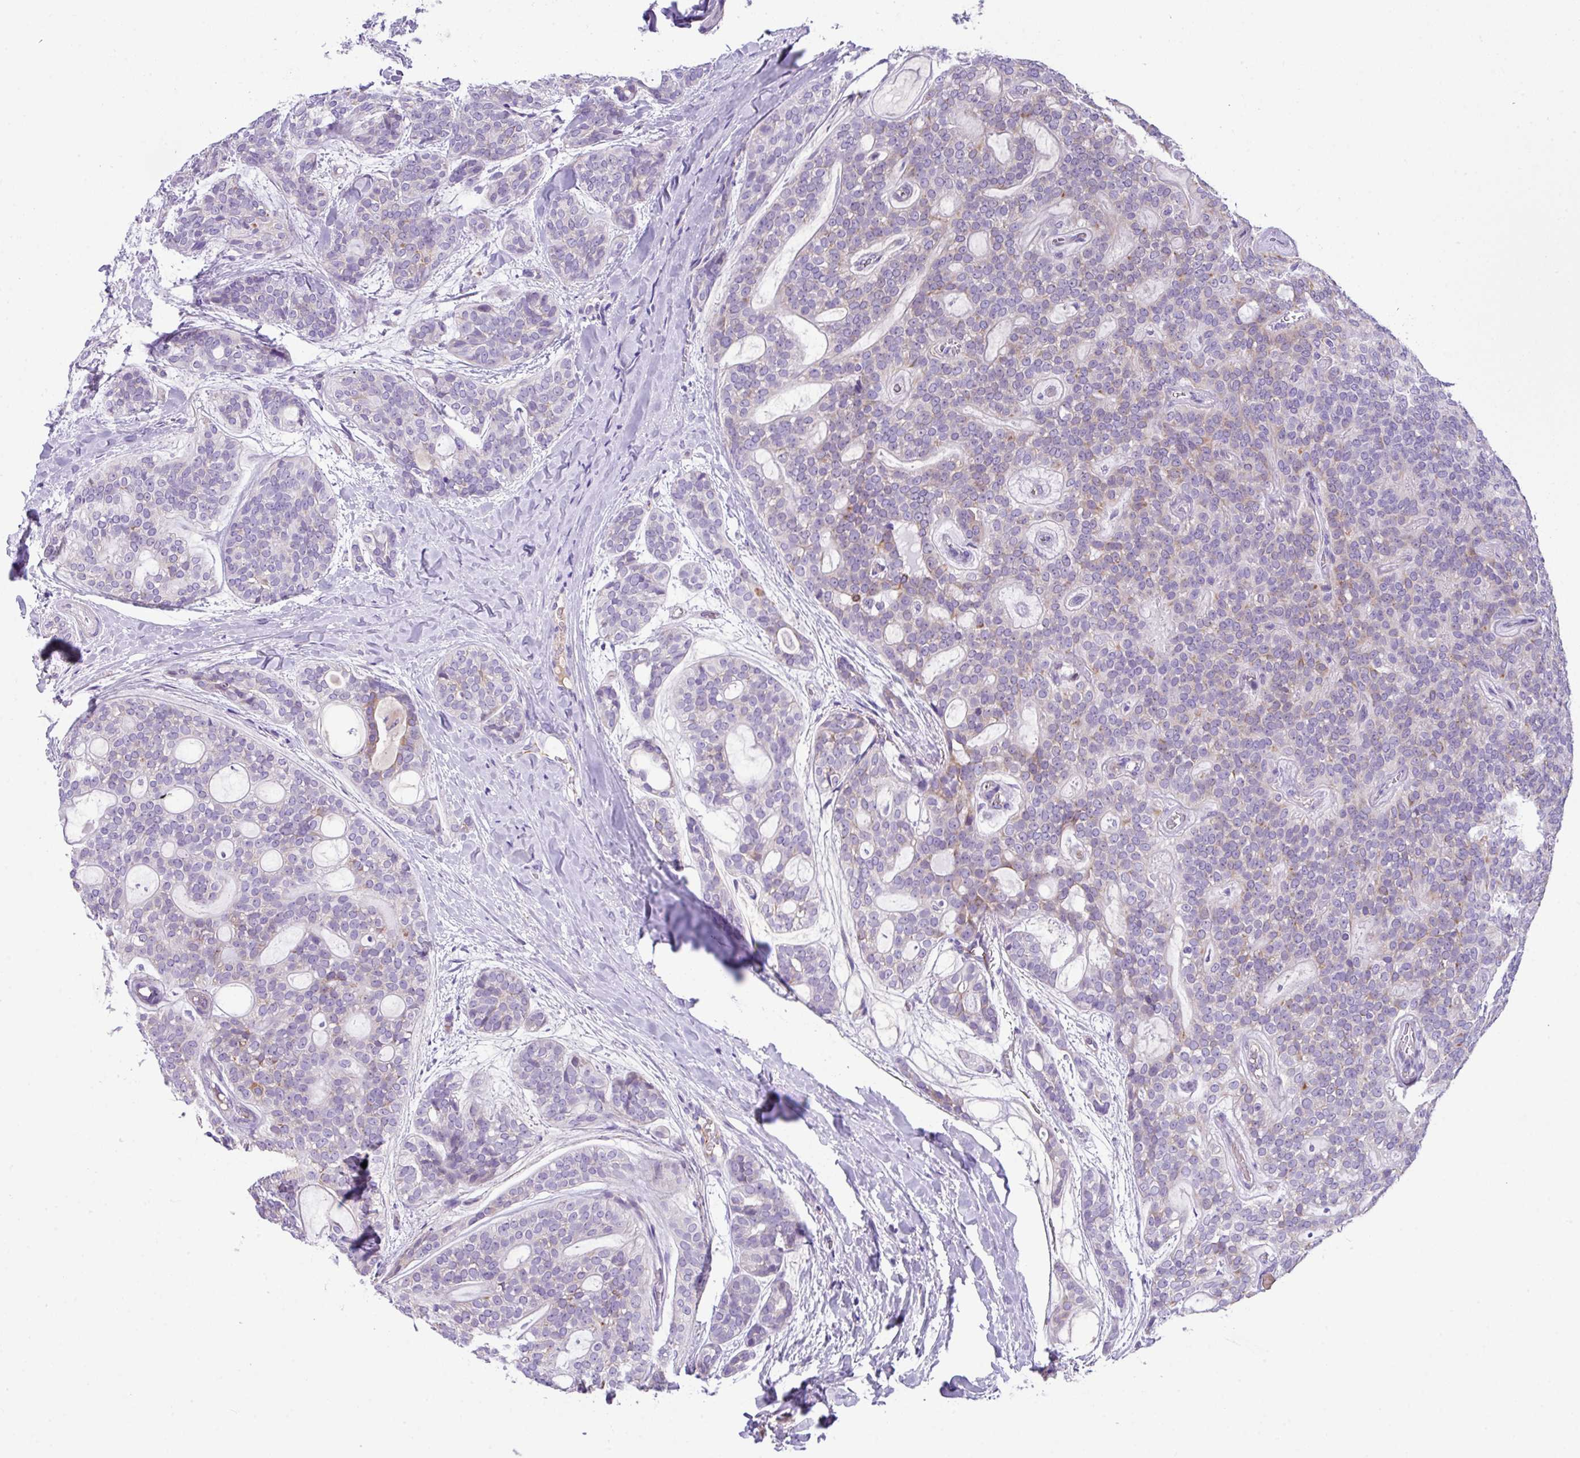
{"staining": {"intensity": "negative", "quantity": "none", "location": "none"}, "tissue": "head and neck cancer", "cell_type": "Tumor cells", "image_type": "cancer", "snomed": [{"axis": "morphology", "description": "Adenocarcinoma, NOS"}, {"axis": "topography", "description": "Head-Neck"}], "caption": "Head and neck cancer stained for a protein using immunohistochemistry (IHC) displays no staining tumor cells.", "gene": "DNAL1", "patient": {"sex": "male", "age": 66}}